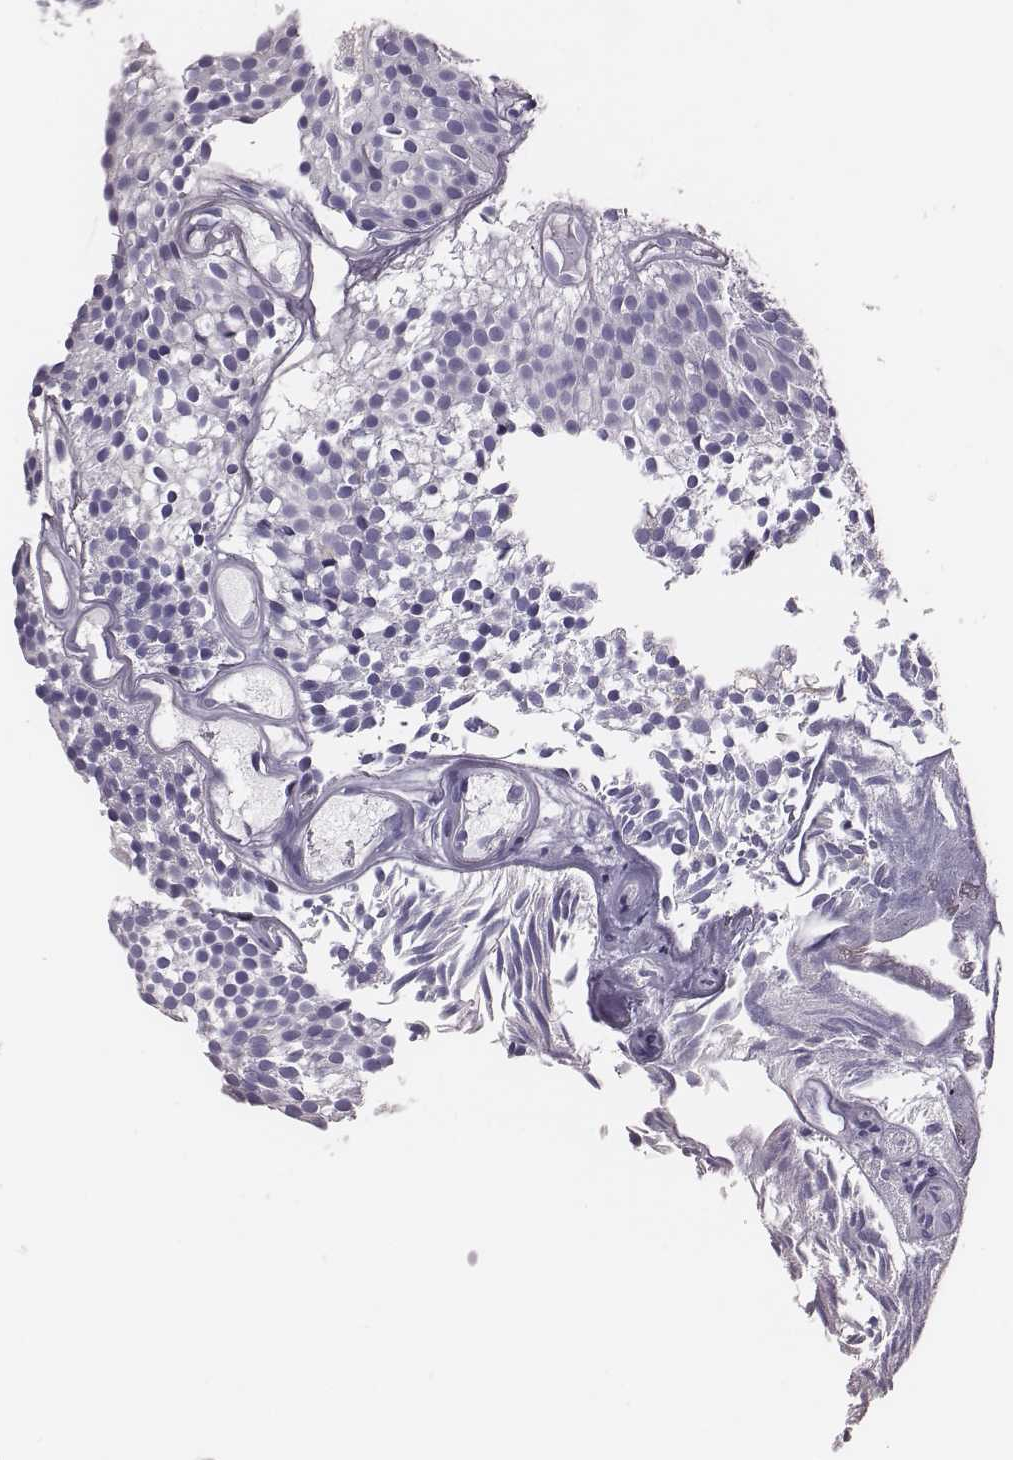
{"staining": {"intensity": "negative", "quantity": "none", "location": "none"}, "tissue": "urothelial cancer", "cell_type": "Tumor cells", "image_type": "cancer", "snomed": [{"axis": "morphology", "description": "Urothelial carcinoma, Low grade"}, {"axis": "topography", "description": "Urinary bladder"}], "caption": "IHC photomicrograph of neoplastic tissue: human urothelial cancer stained with DAB demonstrates no significant protein expression in tumor cells.", "gene": "P2RY10", "patient": {"sex": "male", "age": 63}}